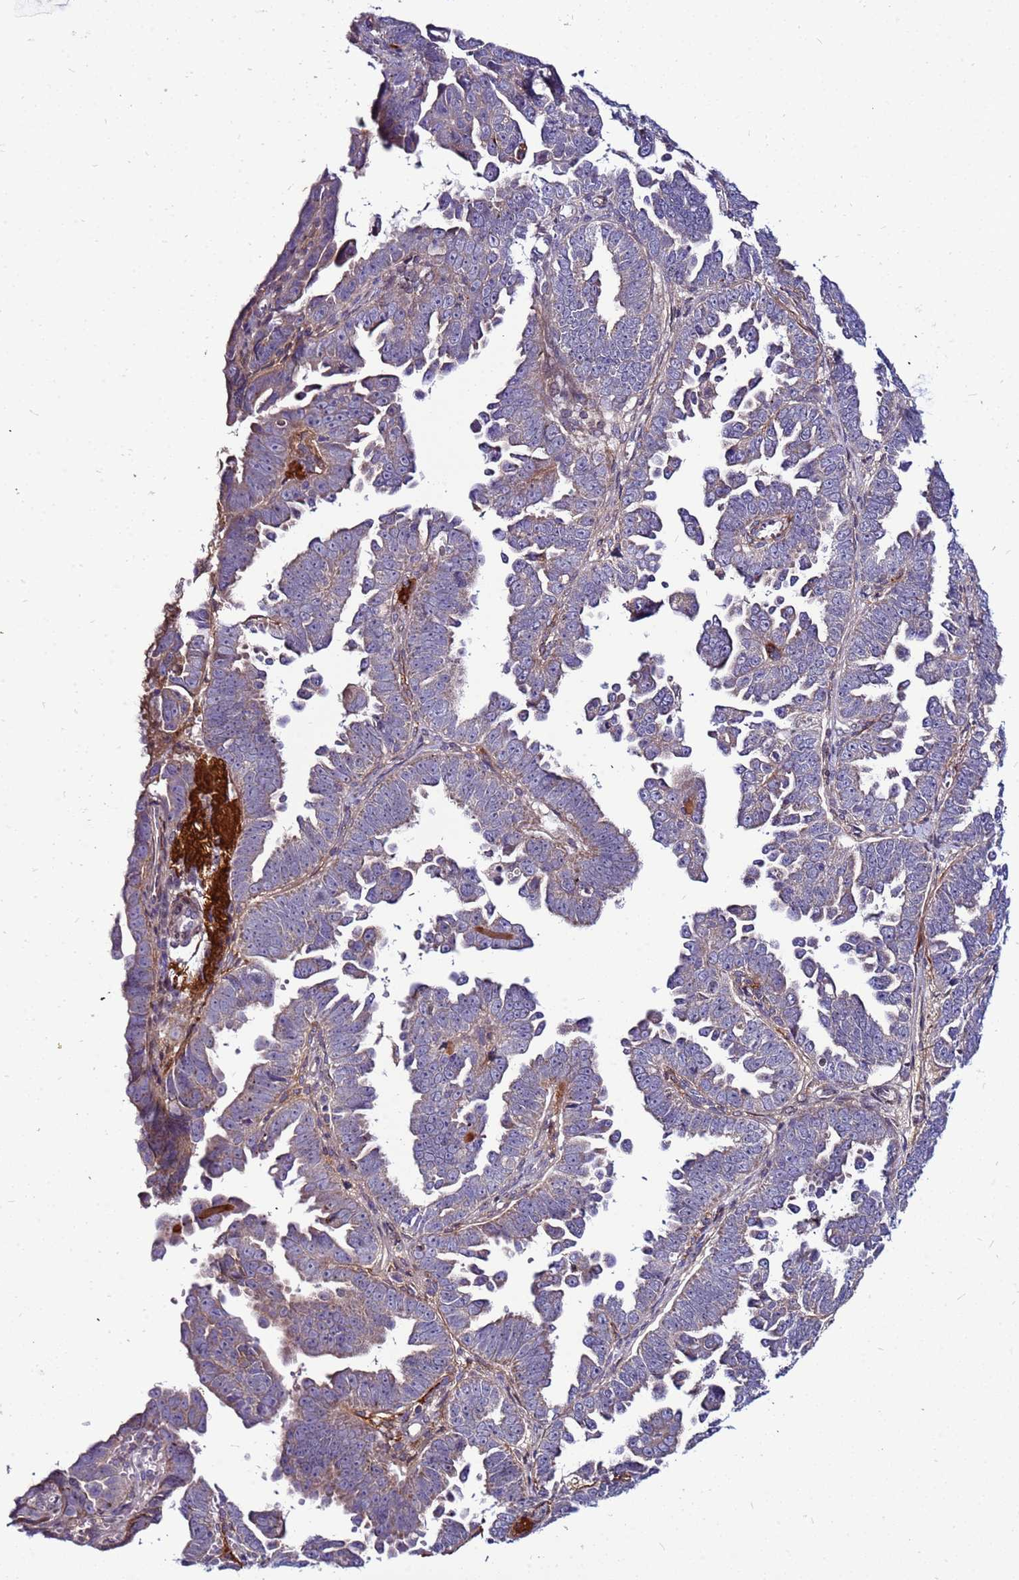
{"staining": {"intensity": "negative", "quantity": "none", "location": "none"}, "tissue": "endometrial cancer", "cell_type": "Tumor cells", "image_type": "cancer", "snomed": [{"axis": "morphology", "description": "Adenocarcinoma, NOS"}, {"axis": "topography", "description": "Endometrium"}], "caption": "The immunohistochemistry (IHC) micrograph has no significant expression in tumor cells of endometrial cancer (adenocarcinoma) tissue. (Brightfield microscopy of DAB (3,3'-diaminobenzidine) IHC at high magnification).", "gene": "CCDC71", "patient": {"sex": "female", "age": 75}}